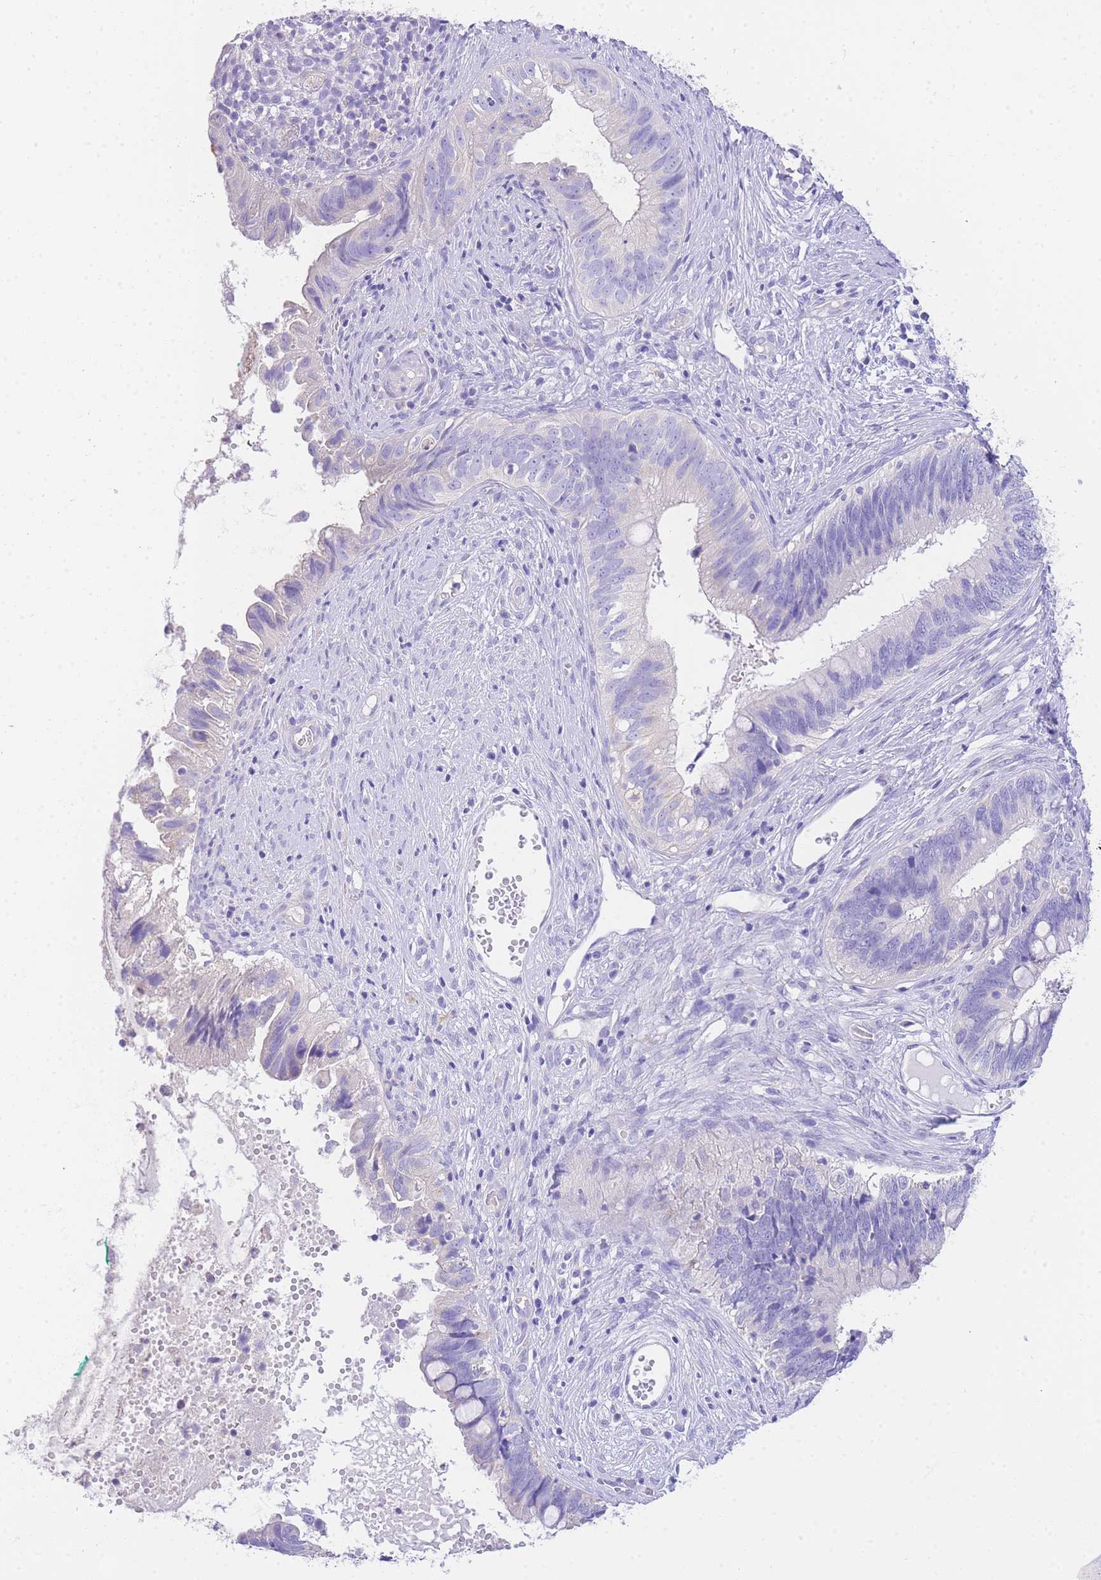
{"staining": {"intensity": "negative", "quantity": "none", "location": "none"}, "tissue": "cervical cancer", "cell_type": "Tumor cells", "image_type": "cancer", "snomed": [{"axis": "morphology", "description": "Adenocarcinoma, NOS"}, {"axis": "topography", "description": "Cervix"}], "caption": "Immunohistochemical staining of cervical cancer (adenocarcinoma) demonstrates no significant expression in tumor cells. (DAB (3,3'-diaminobenzidine) immunohistochemistry (IHC), high magnification).", "gene": "EPN2", "patient": {"sex": "female", "age": 42}}